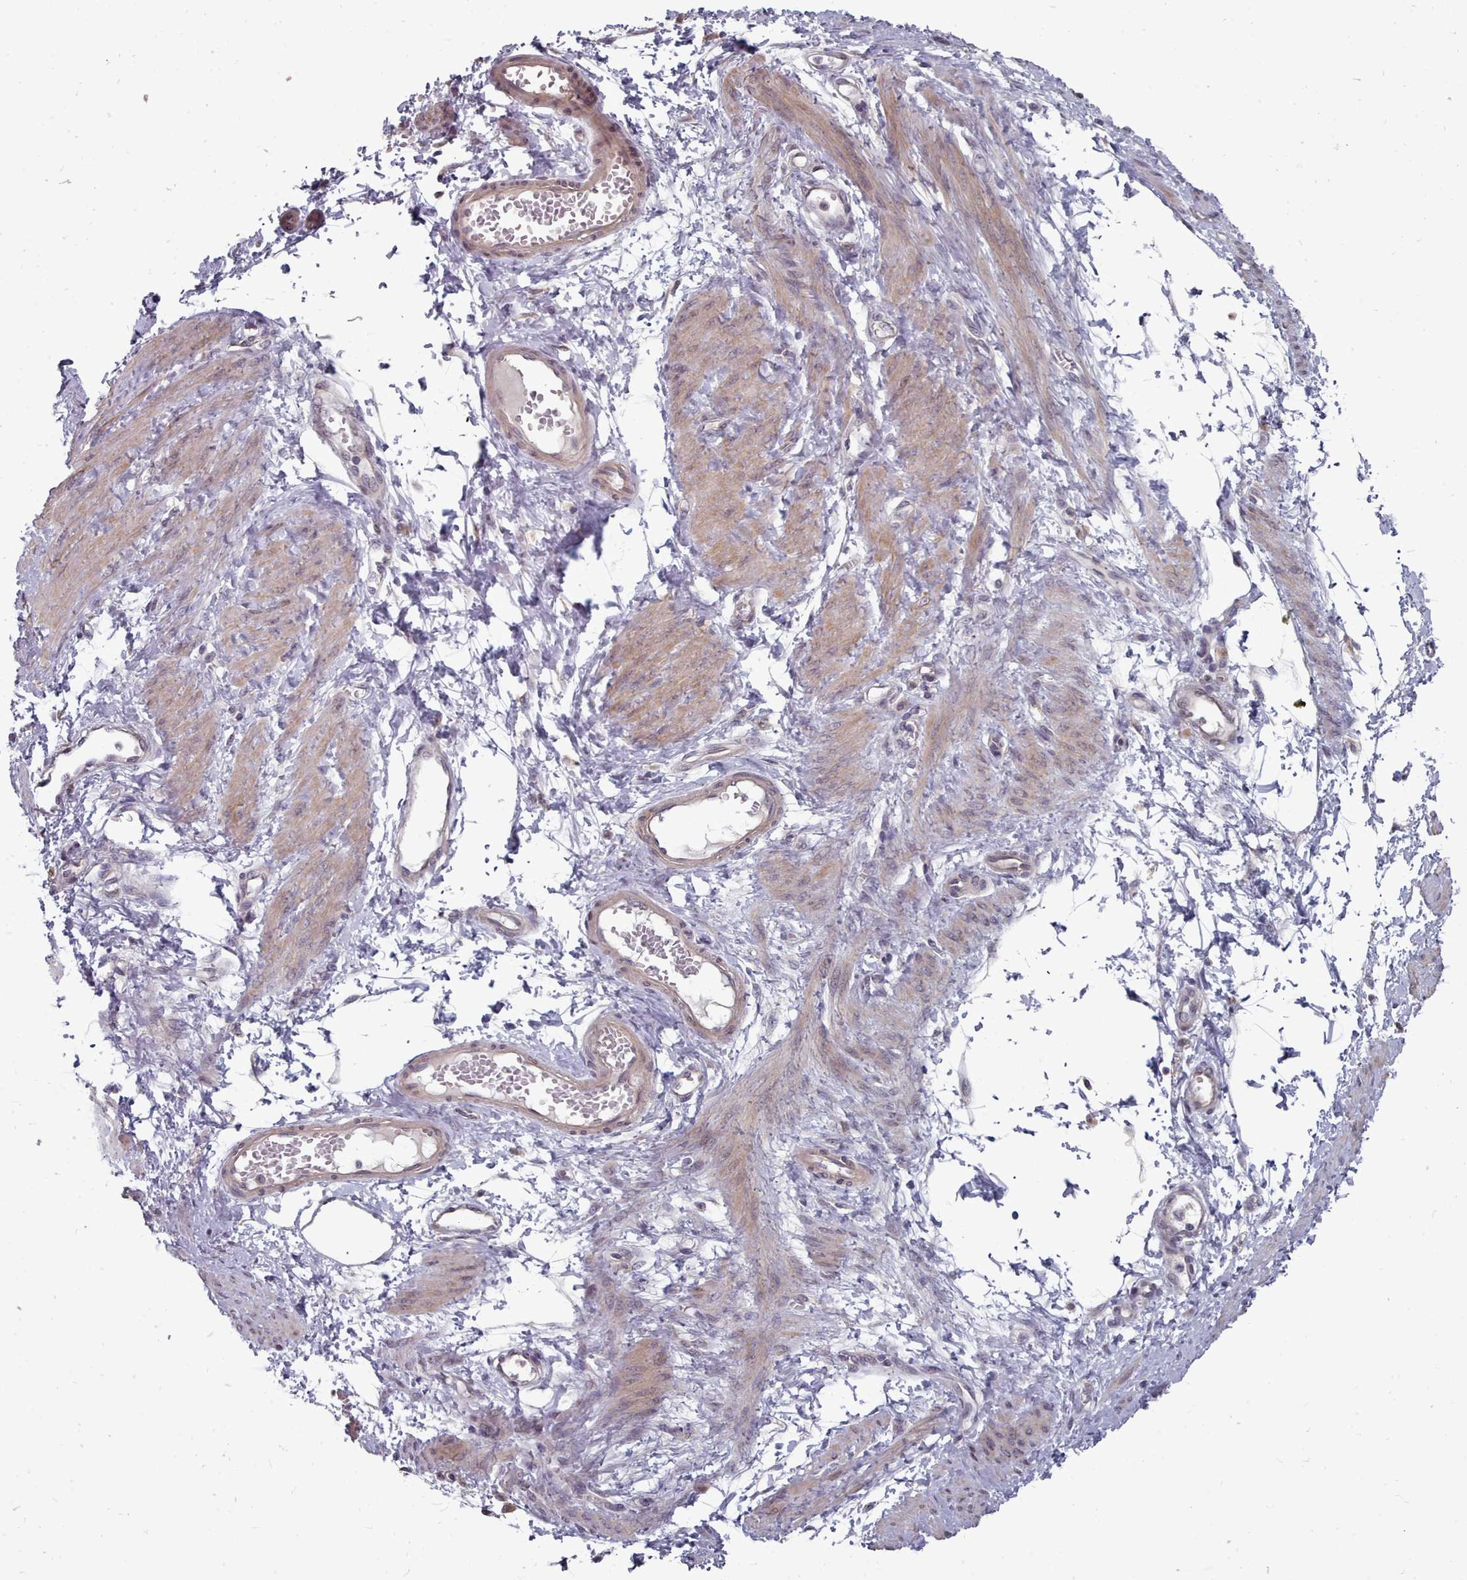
{"staining": {"intensity": "weak", "quantity": ">75%", "location": "cytoplasmic/membranous"}, "tissue": "smooth muscle", "cell_type": "Smooth muscle cells", "image_type": "normal", "snomed": [{"axis": "morphology", "description": "Normal tissue, NOS"}, {"axis": "topography", "description": "Smooth muscle"}, {"axis": "topography", "description": "Uterus"}], "caption": "This is a micrograph of immunohistochemistry staining of unremarkable smooth muscle, which shows weak positivity in the cytoplasmic/membranous of smooth muscle cells.", "gene": "ACKR3", "patient": {"sex": "female", "age": 39}}